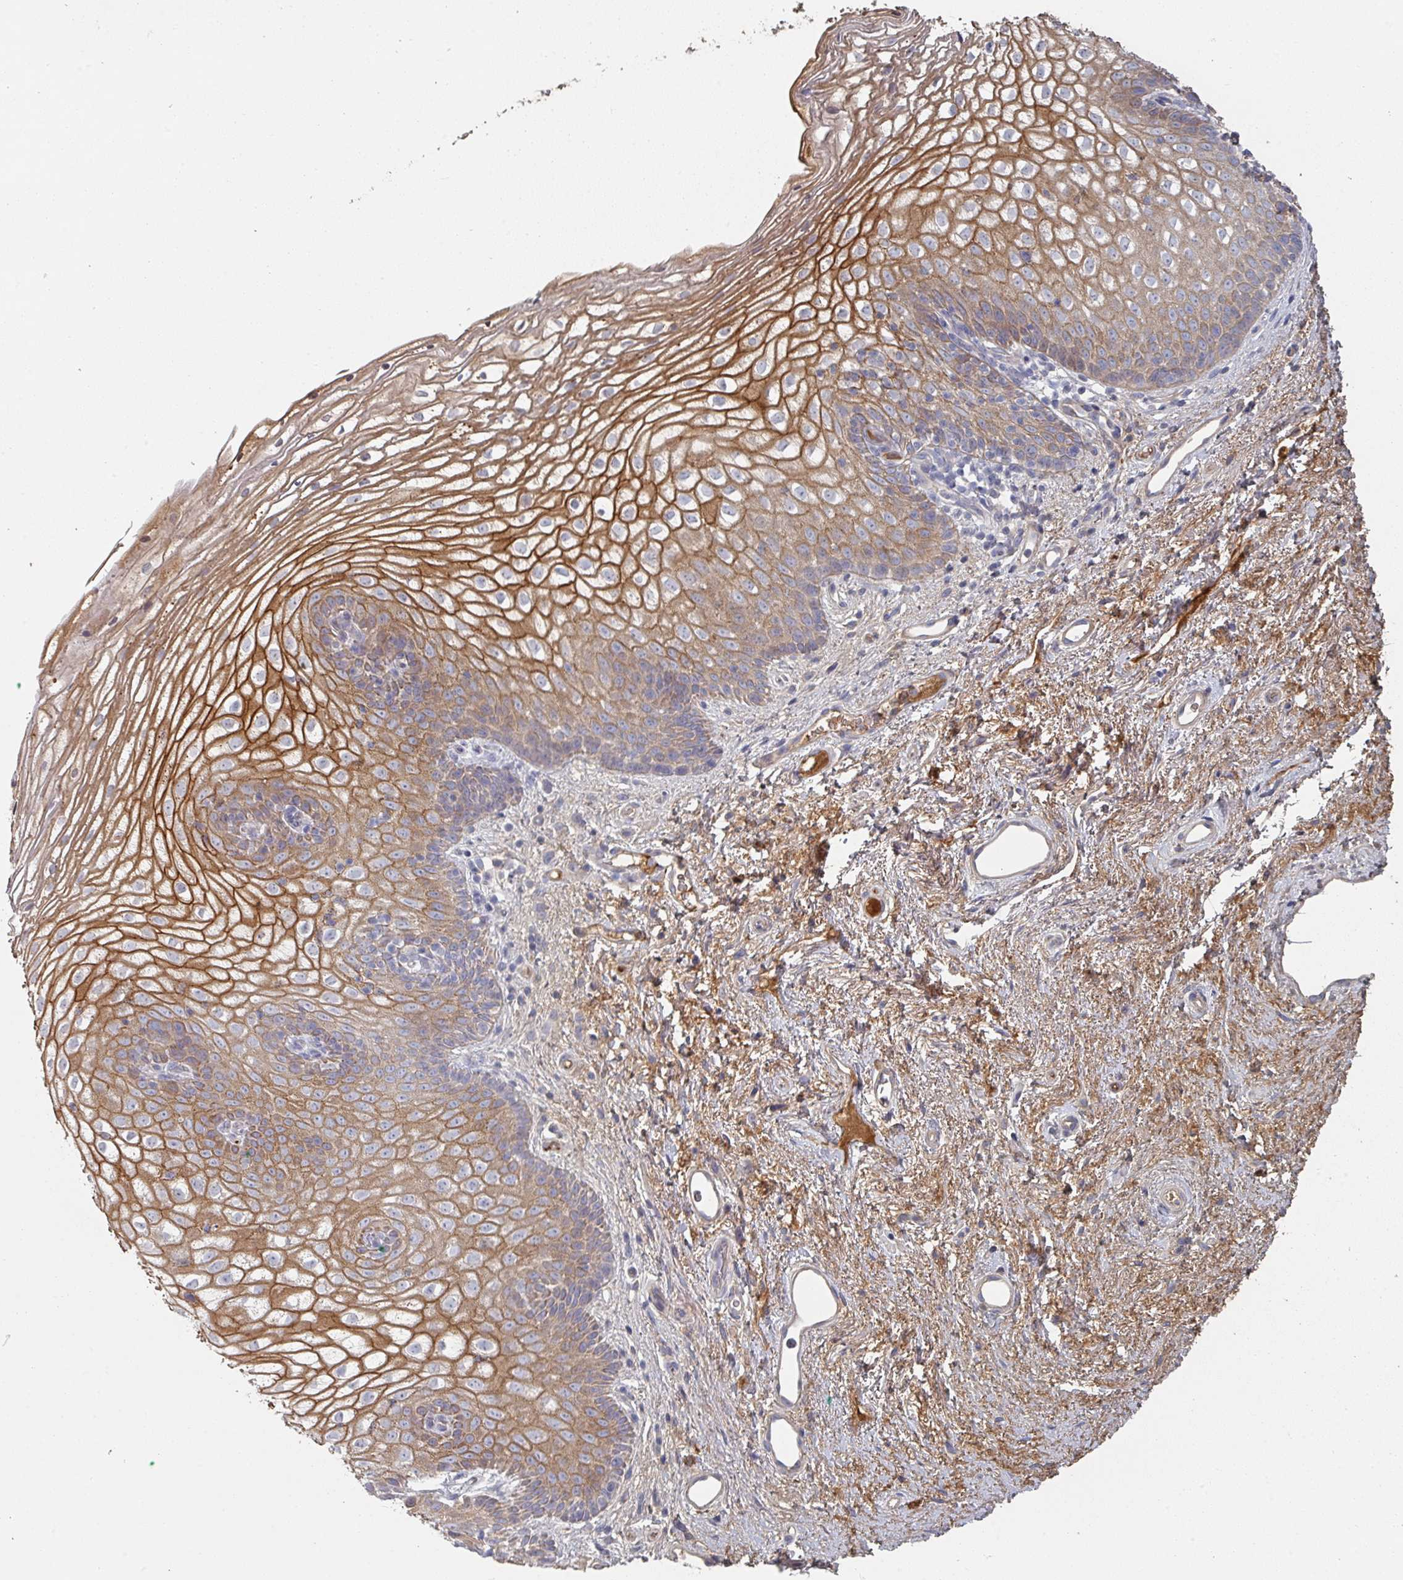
{"staining": {"intensity": "moderate", "quantity": "25%-75%", "location": "cytoplasmic/membranous"}, "tissue": "vagina", "cell_type": "Squamous epithelial cells", "image_type": "normal", "snomed": [{"axis": "morphology", "description": "Normal tissue, NOS"}, {"axis": "topography", "description": "Vagina"}], "caption": "Protein analysis of unremarkable vagina exhibits moderate cytoplasmic/membranous expression in approximately 25%-75% of squamous epithelial cells.", "gene": "ENSG00000249773", "patient": {"sex": "female", "age": 47}}